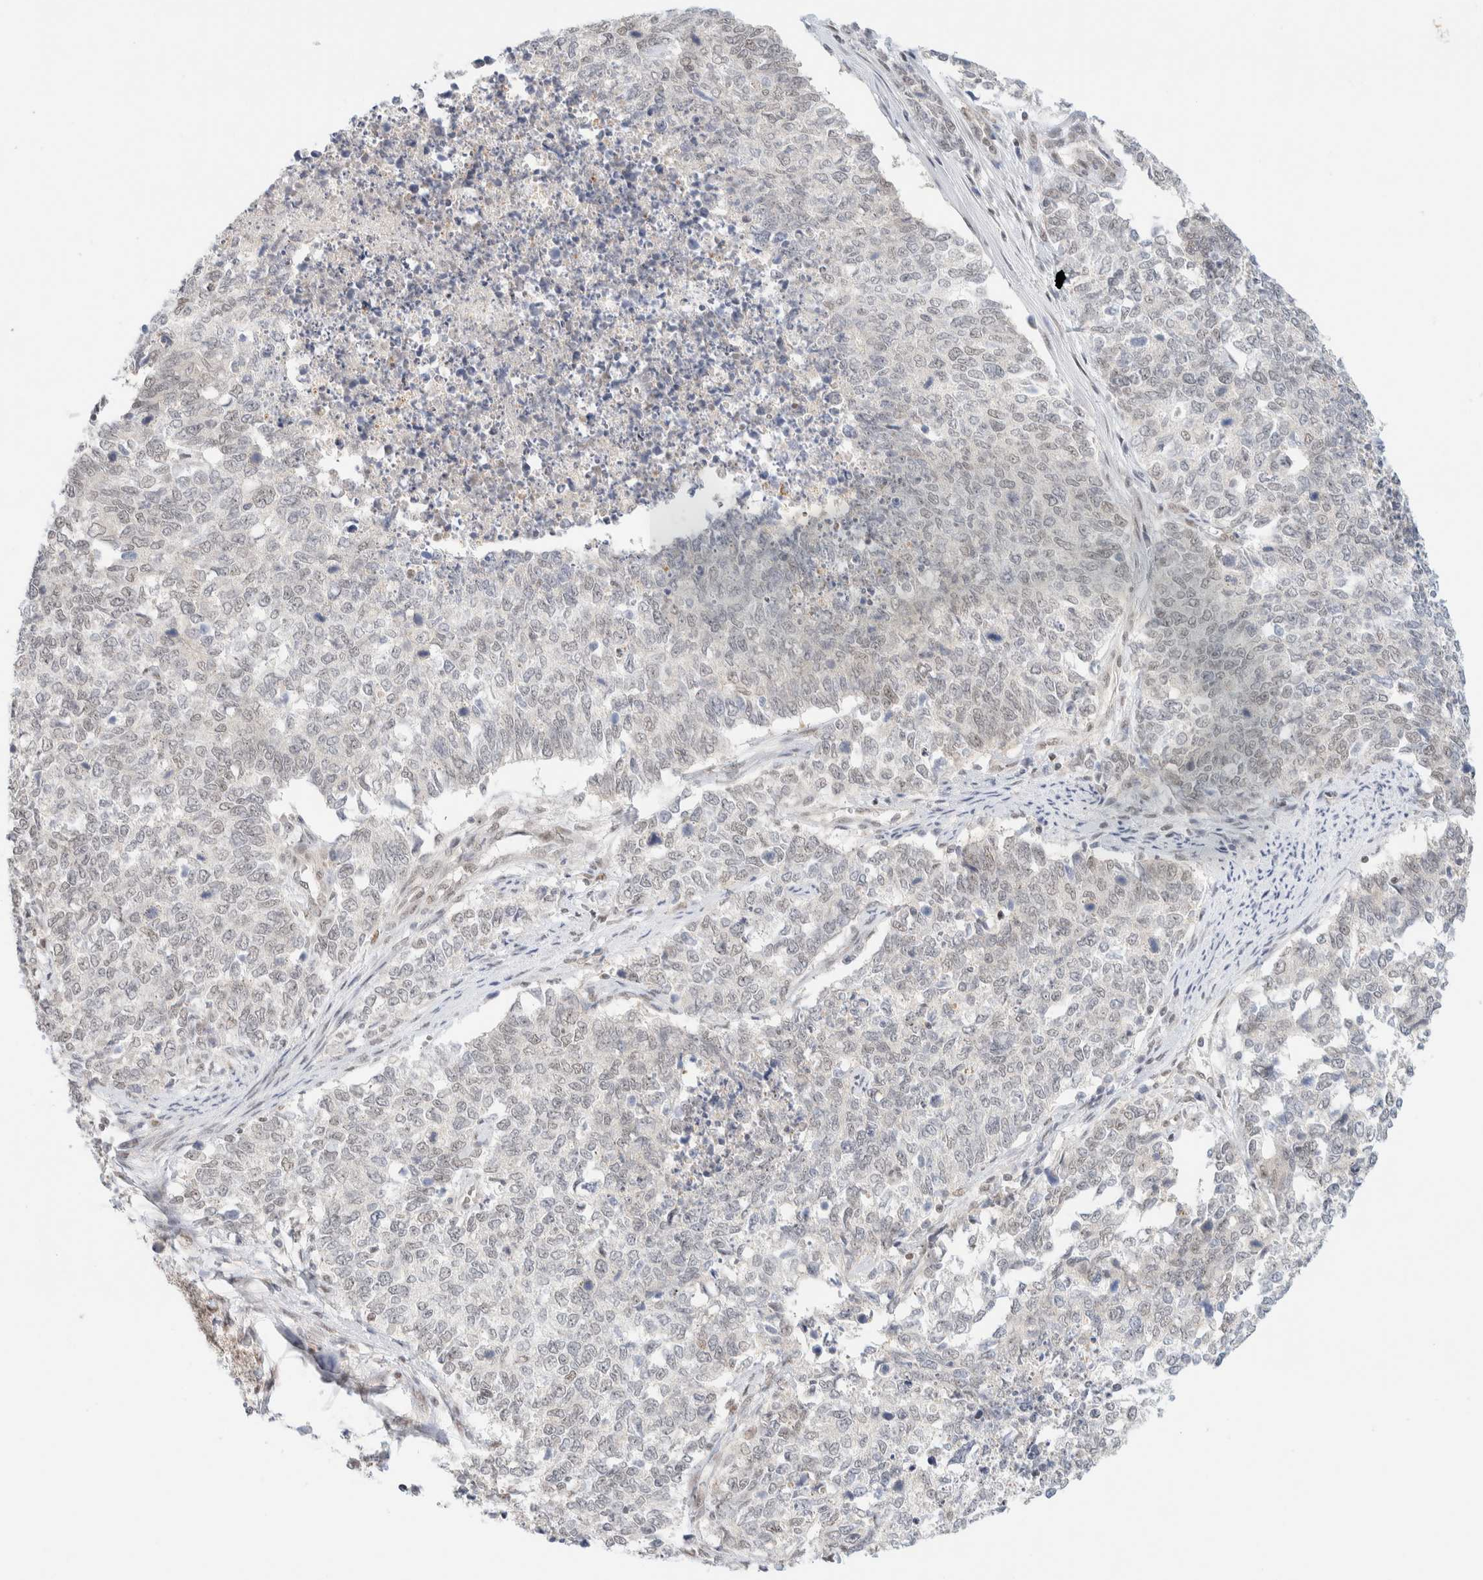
{"staining": {"intensity": "negative", "quantity": "none", "location": "none"}, "tissue": "cervical cancer", "cell_type": "Tumor cells", "image_type": "cancer", "snomed": [{"axis": "morphology", "description": "Squamous cell carcinoma, NOS"}, {"axis": "topography", "description": "Cervix"}], "caption": "The photomicrograph shows no significant expression in tumor cells of cervical cancer.", "gene": "PYGO2", "patient": {"sex": "female", "age": 63}}